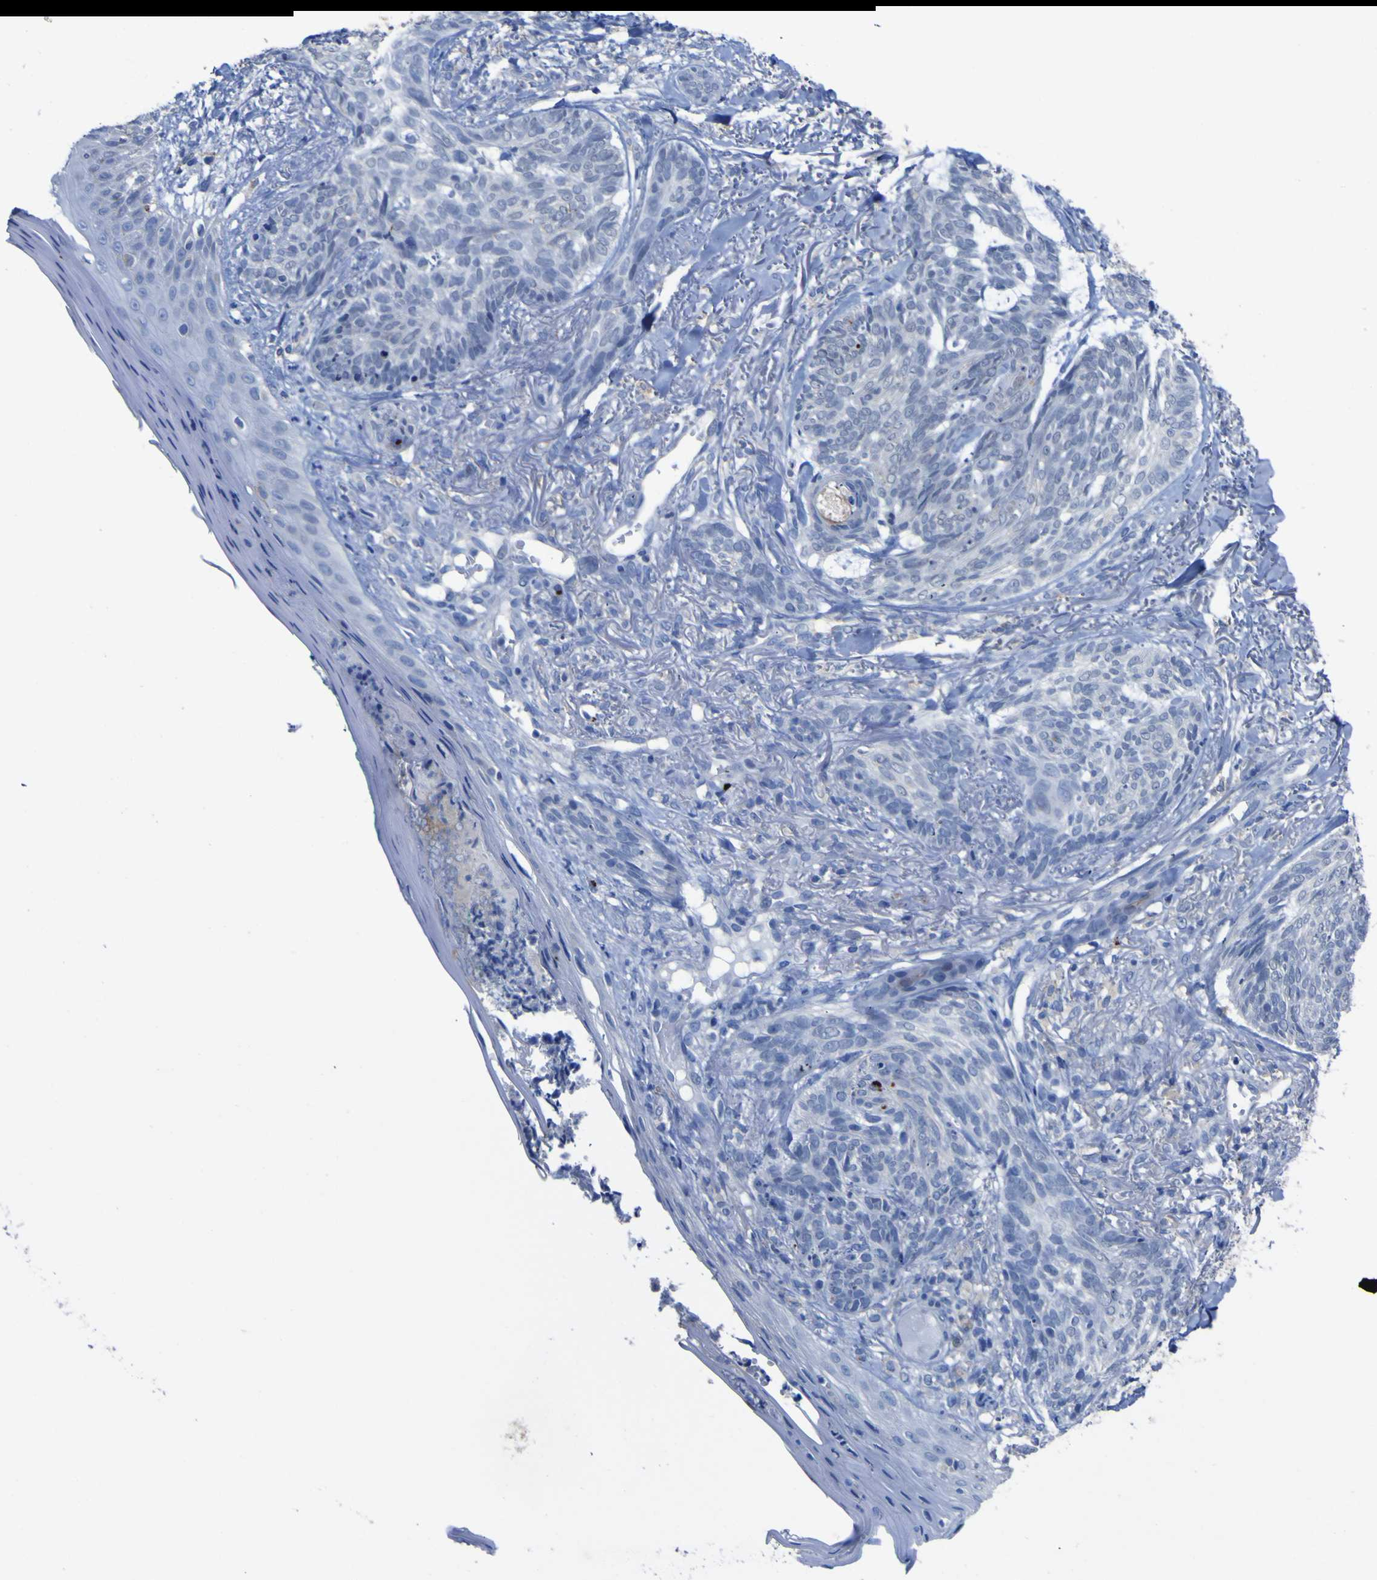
{"staining": {"intensity": "negative", "quantity": "none", "location": "none"}, "tissue": "skin cancer", "cell_type": "Tumor cells", "image_type": "cancer", "snomed": [{"axis": "morphology", "description": "Basal cell carcinoma"}, {"axis": "topography", "description": "Skin"}], "caption": "An immunohistochemistry (IHC) micrograph of skin cancer (basal cell carcinoma) is shown. There is no staining in tumor cells of skin cancer (basal cell carcinoma).", "gene": "AGO4", "patient": {"sex": "male", "age": 43}}